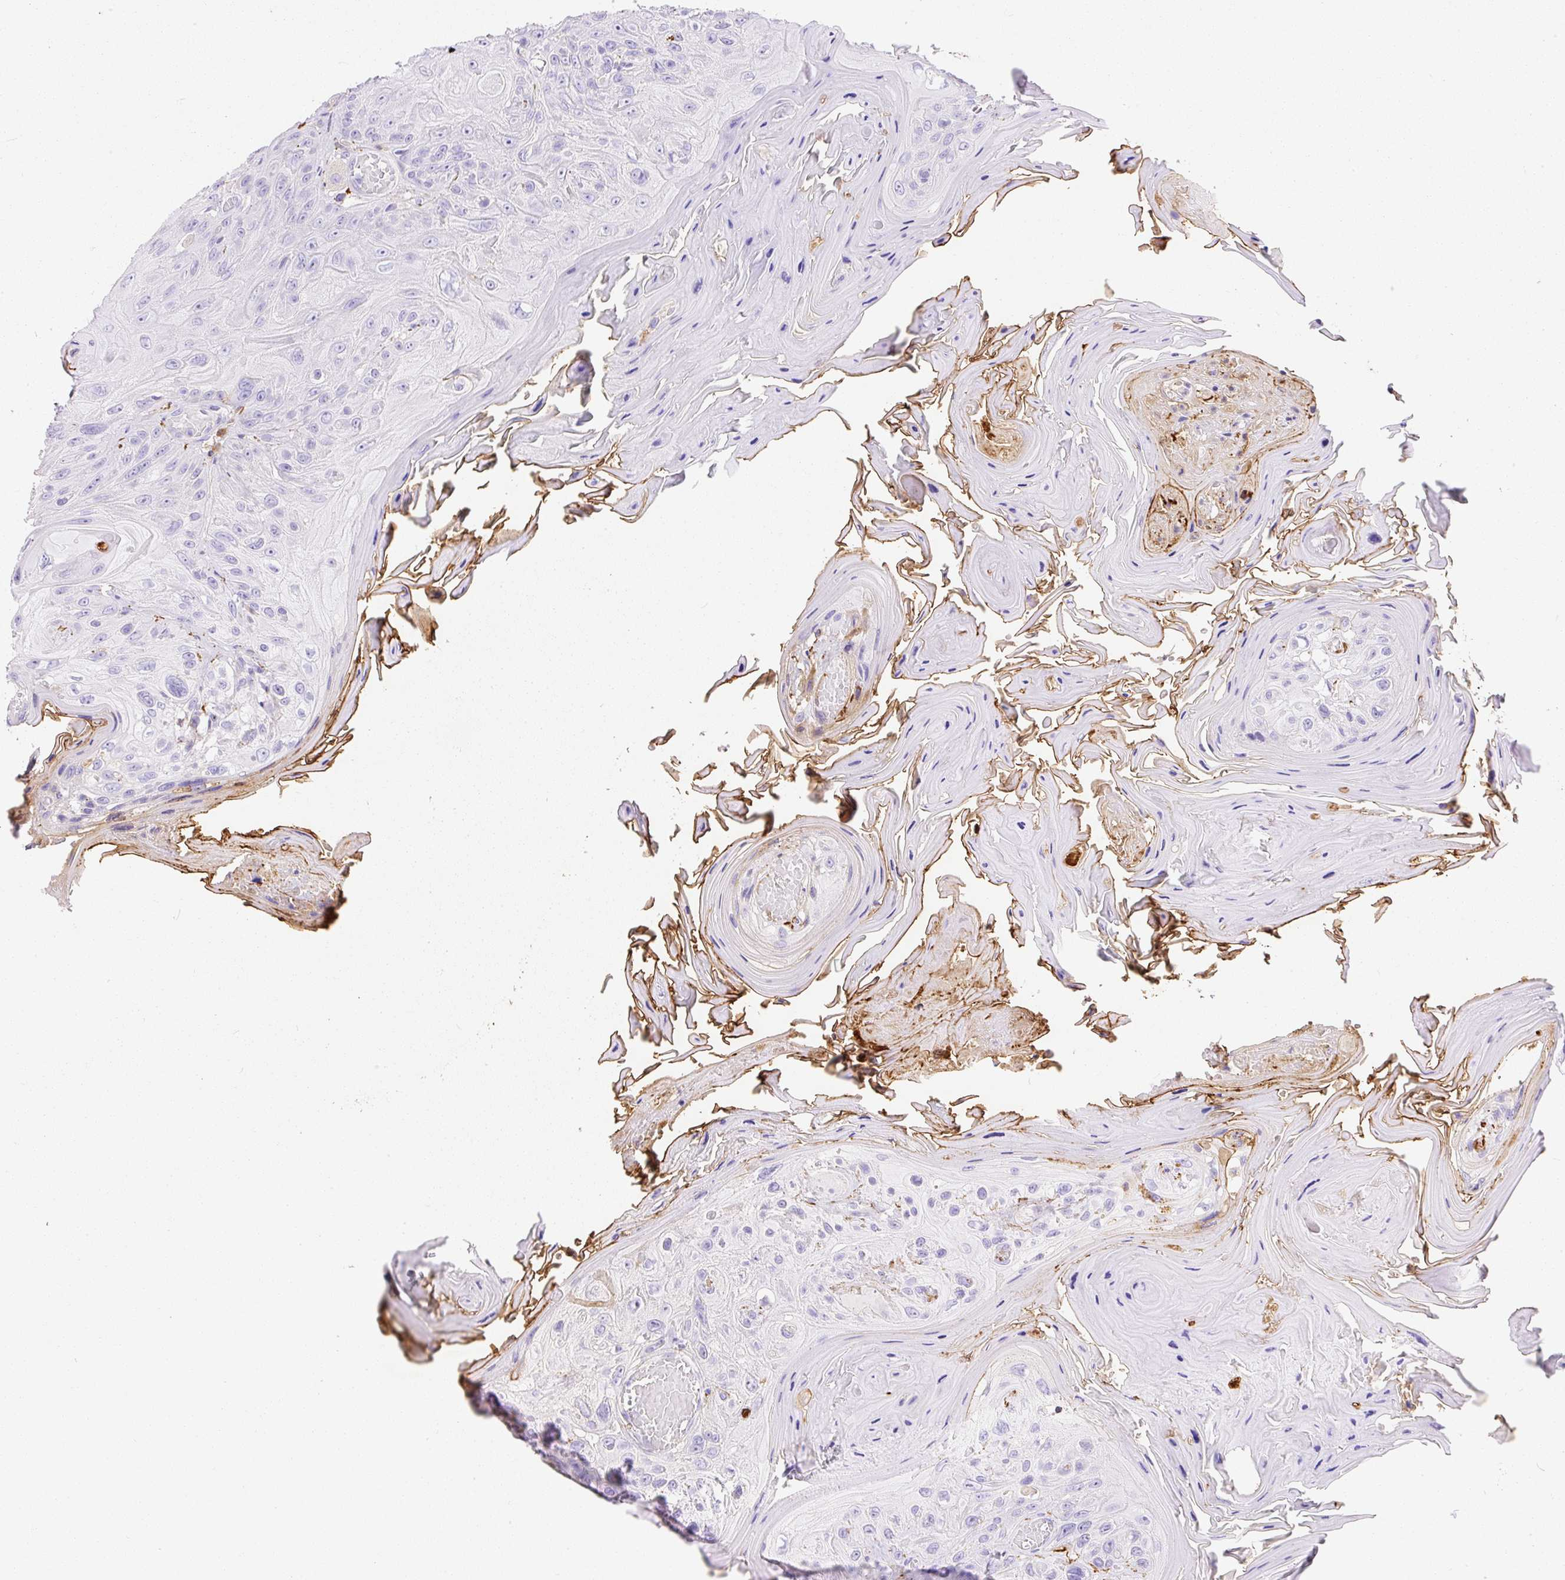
{"staining": {"intensity": "negative", "quantity": "none", "location": "none"}, "tissue": "head and neck cancer", "cell_type": "Tumor cells", "image_type": "cancer", "snomed": [{"axis": "morphology", "description": "Squamous cell carcinoma, NOS"}, {"axis": "topography", "description": "Head-Neck"}], "caption": "Immunohistochemistry (IHC) histopathology image of neoplastic tissue: head and neck cancer (squamous cell carcinoma) stained with DAB (3,3'-diaminobenzidine) displays no significant protein staining in tumor cells.", "gene": "APCS", "patient": {"sex": "female", "age": 59}}